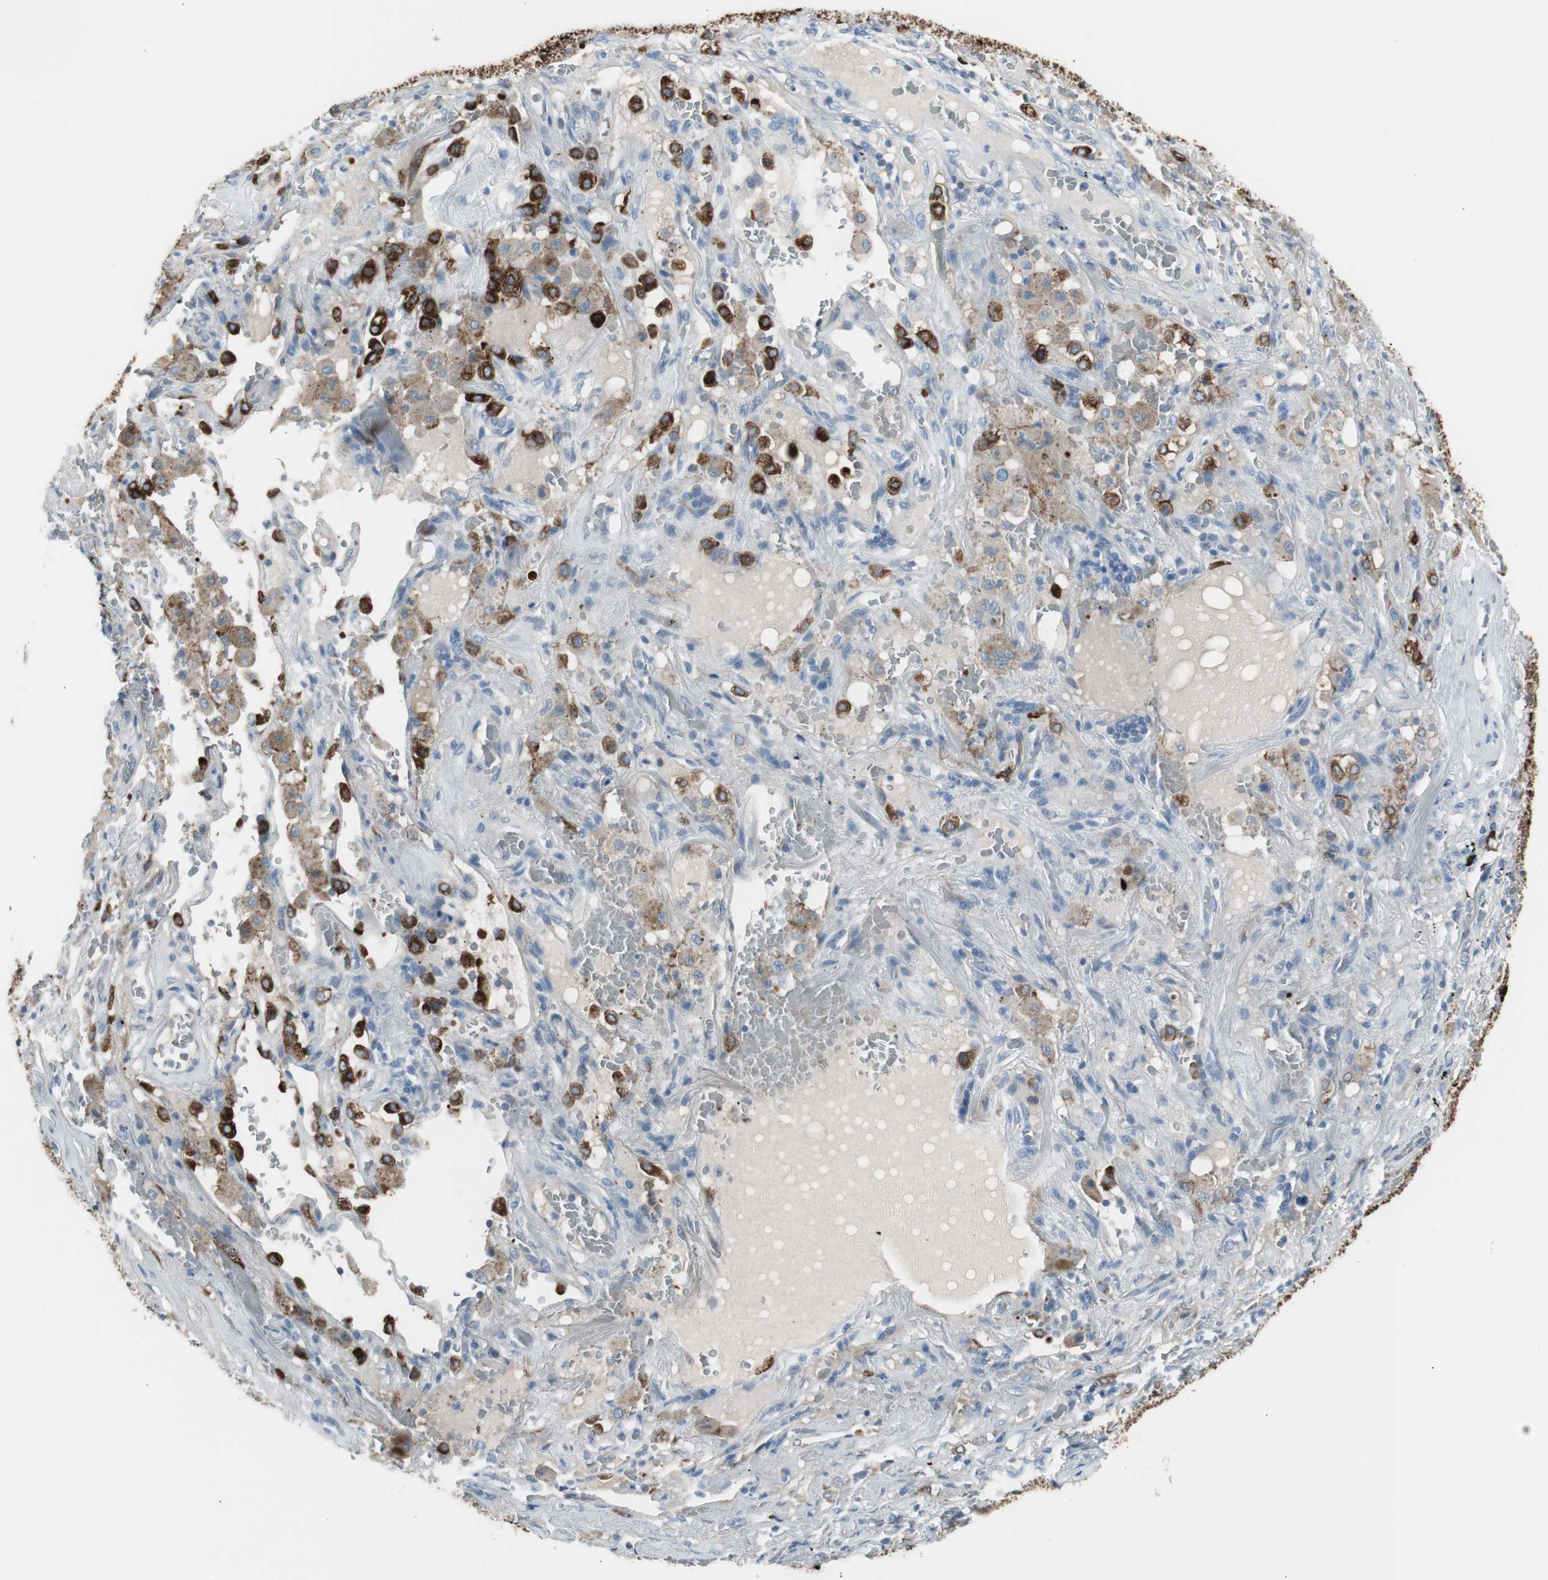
{"staining": {"intensity": "strong", "quantity": ">75%", "location": "cytoplasmic/membranous"}, "tissue": "lung cancer", "cell_type": "Tumor cells", "image_type": "cancer", "snomed": [{"axis": "morphology", "description": "Squamous cell carcinoma, NOS"}, {"axis": "topography", "description": "Lung"}], "caption": "Brown immunohistochemical staining in human squamous cell carcinoma (lung) displays strong cytoplasmic/membranous staining in approximately >75% of tumor cells. (Stains: DAB (3,3'-diaminobenzidine) in brown, nuclei in blue, Microscopy: brightfield microscopy at high magnification).", "gene": "AGR2", "patient": {"sex": "male", "age": 57}}